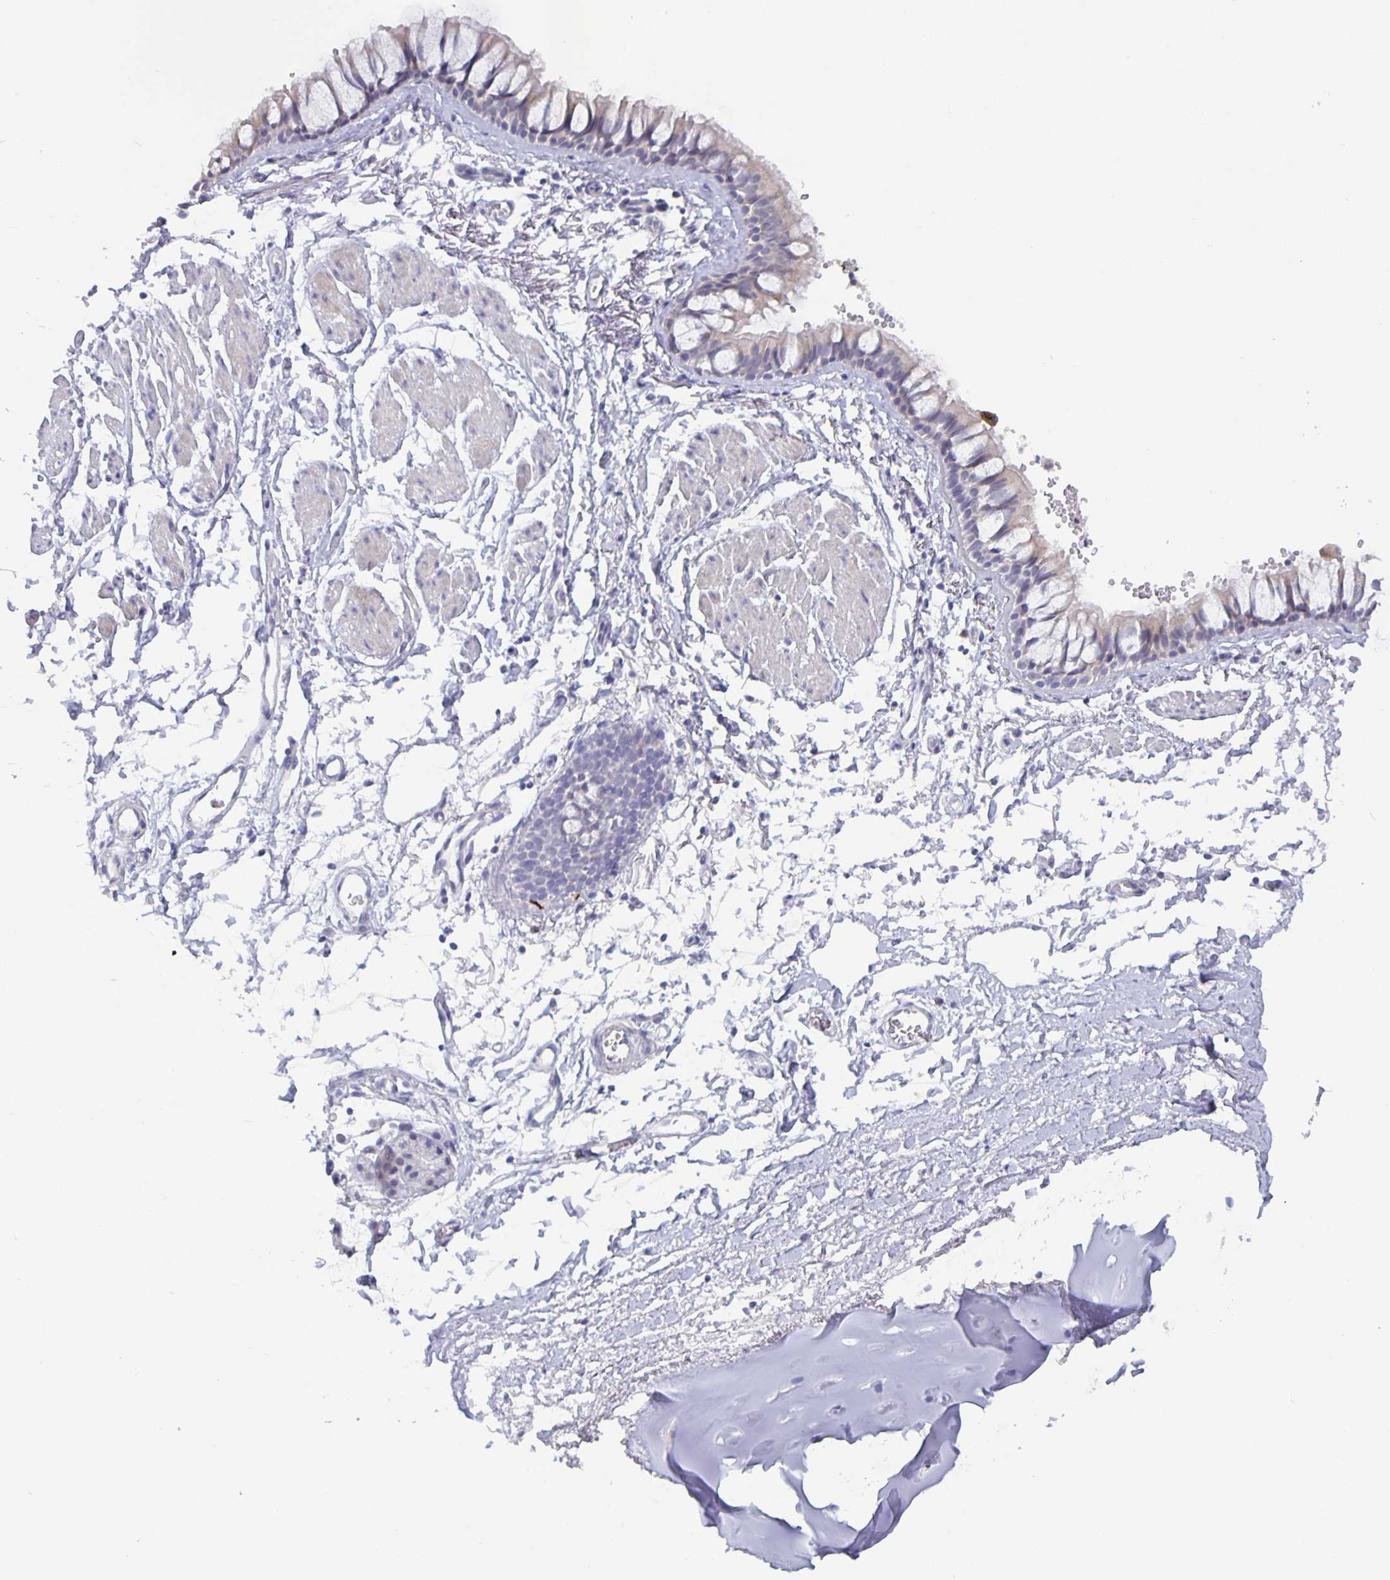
{"staining": {"intensity": "weak", "quantity": "<25%", "location": "cytoplasmic/membranous"}, "tissue": "bronchus", "cell_type": "Respiratory epithelial cells", "image_type": "normal", "snomed": [{"axis": "morphology", "description": "Normal tissue, NOS"}, {"axis": "topography", "description": "Cartilage tissue"}, {"axis": "topography", "description": "Bronchus"}, {"axis": "topography", "description": "Peripheral nerve tissue"}], "caption": "Respiratory epithelial cells are negative for brown protein staining in benign bronchus. The staining was performed using DAB (3,3'-diaminobenzidine) to visualize the protein expression in brown, while the nuclei were stained in blue with hematoxylin (Magnification: 20x).", "gene": "GDF15", "patient": {"sex": "female", "age": 59}}